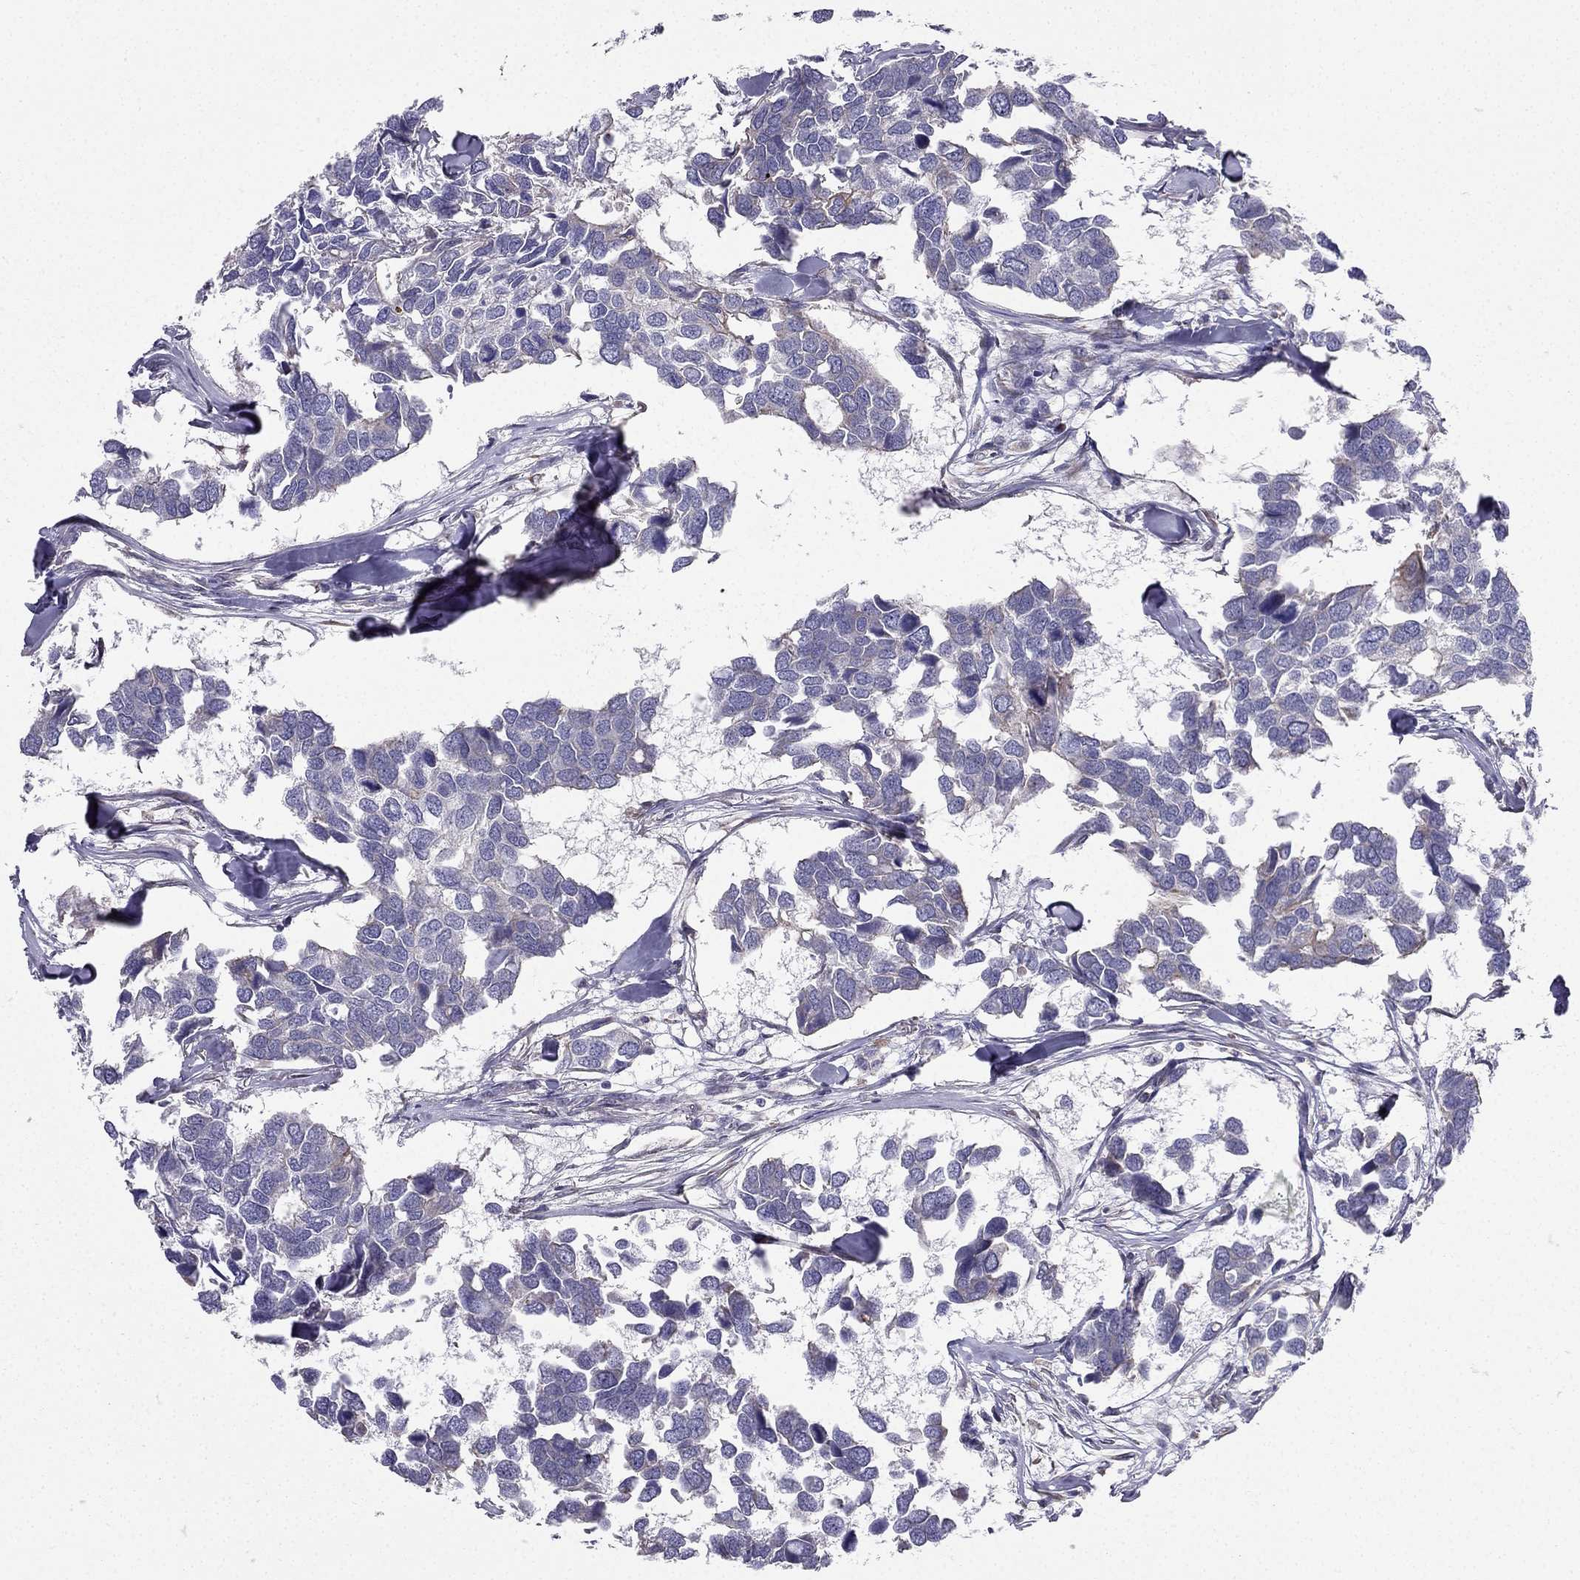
{"staining": {"intensity": "negative", "quantity": "none", "location": "none"}, "tissue": "breast cancer", "cell_type": "Tumor cells", "image_type": "cancer", "snomed": [{"axis": "morphology", "description": "Duct carcinoma"}, {"axis": "topography", "description": "Breast"}], "caption": "The micrograph reveals no staining of tumor cells in breast cancer (invasive ductal carcinoma).", "gene": "ENOX1", "patient": {"sex": "female", "age": 83}}